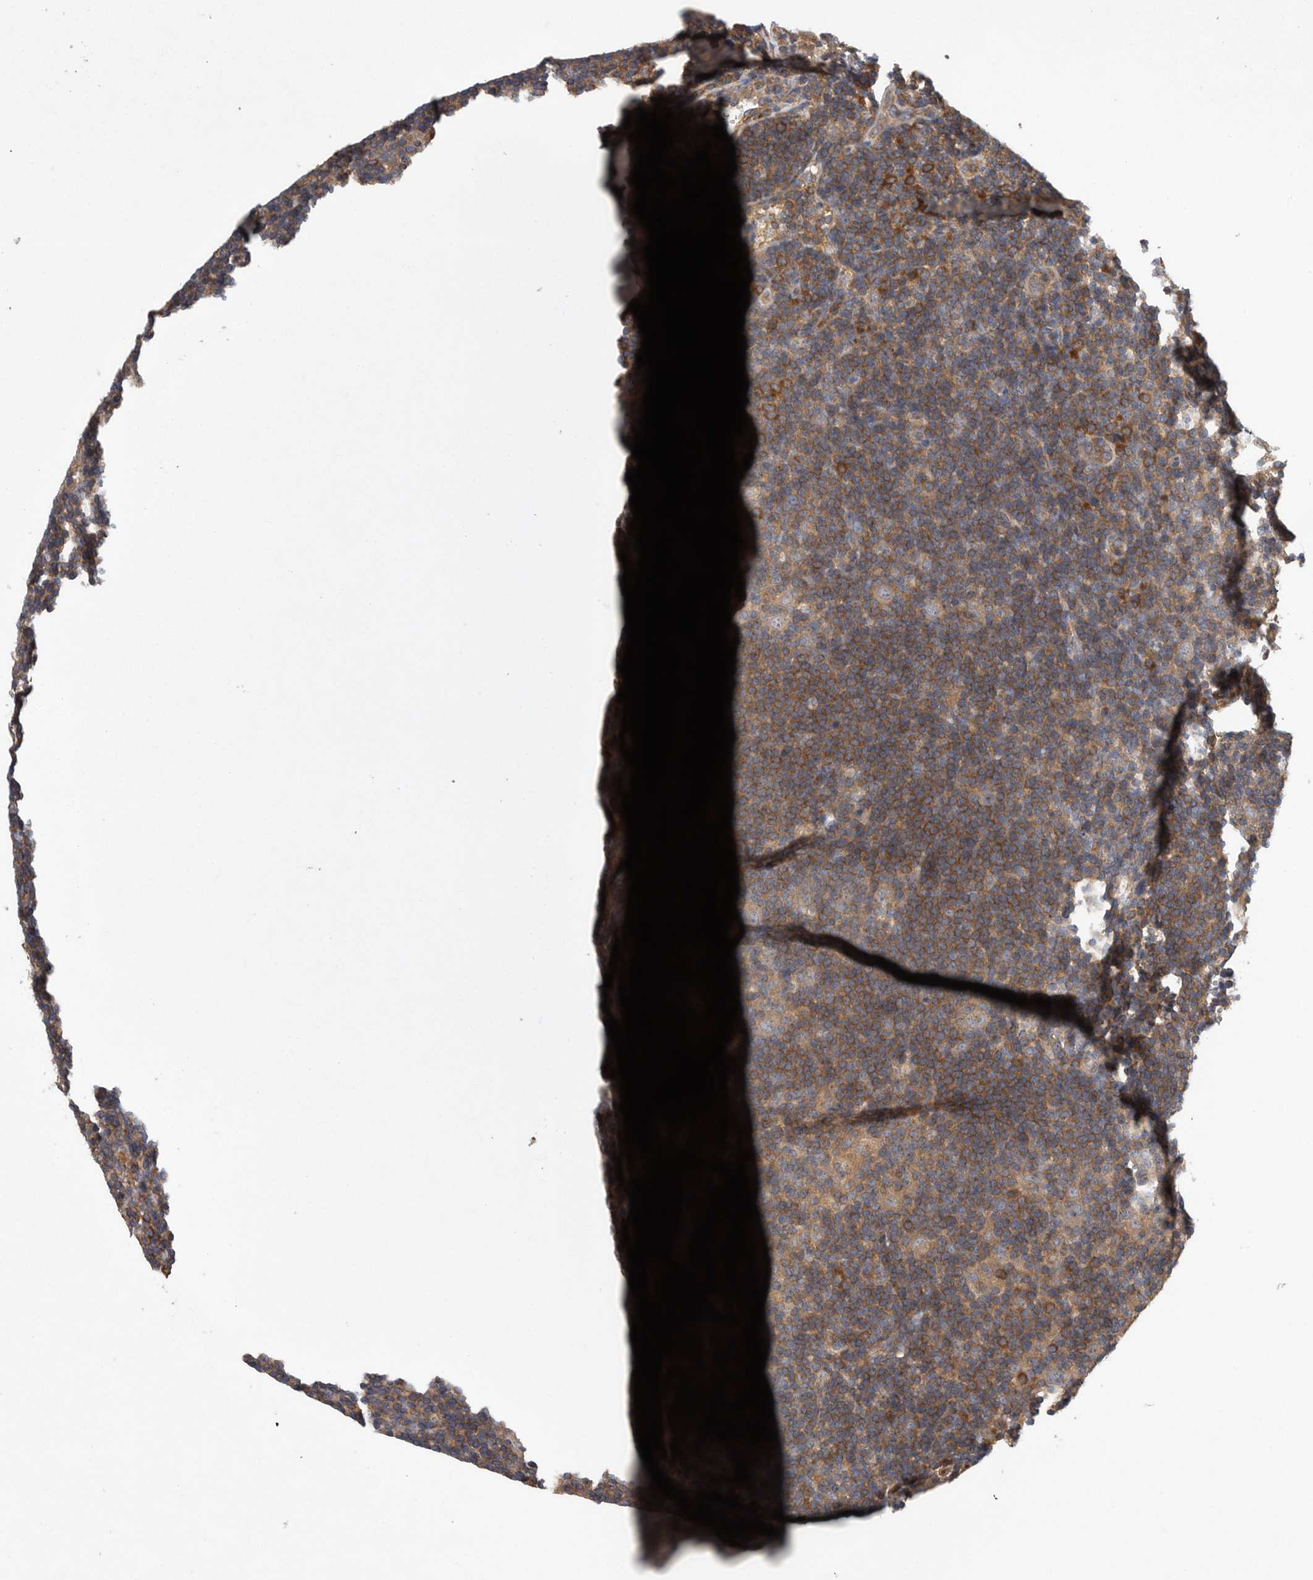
{"staining": {"intensity": "weak", "quantity": ">75%", "location": "cytoplasmic/membranous"}, "tissue": "lymphoma", "cell_type": "Tumor cells", "image_type": "cancer", "snomed": [{"axis": "morphology", "description": "Hodgkin's disease, NOS"}, {"axis": "topography", "description": "Lymph node"}], "caption": "An IHC histopathology image of neoplastic tissue is shown. Protein staining in brown labels weak cytoplasmic/membranous positivity in Hodgkin's disease within tumor cells.", "gene": "OXR1", "patient": {"sex": "female", "age": 57}}